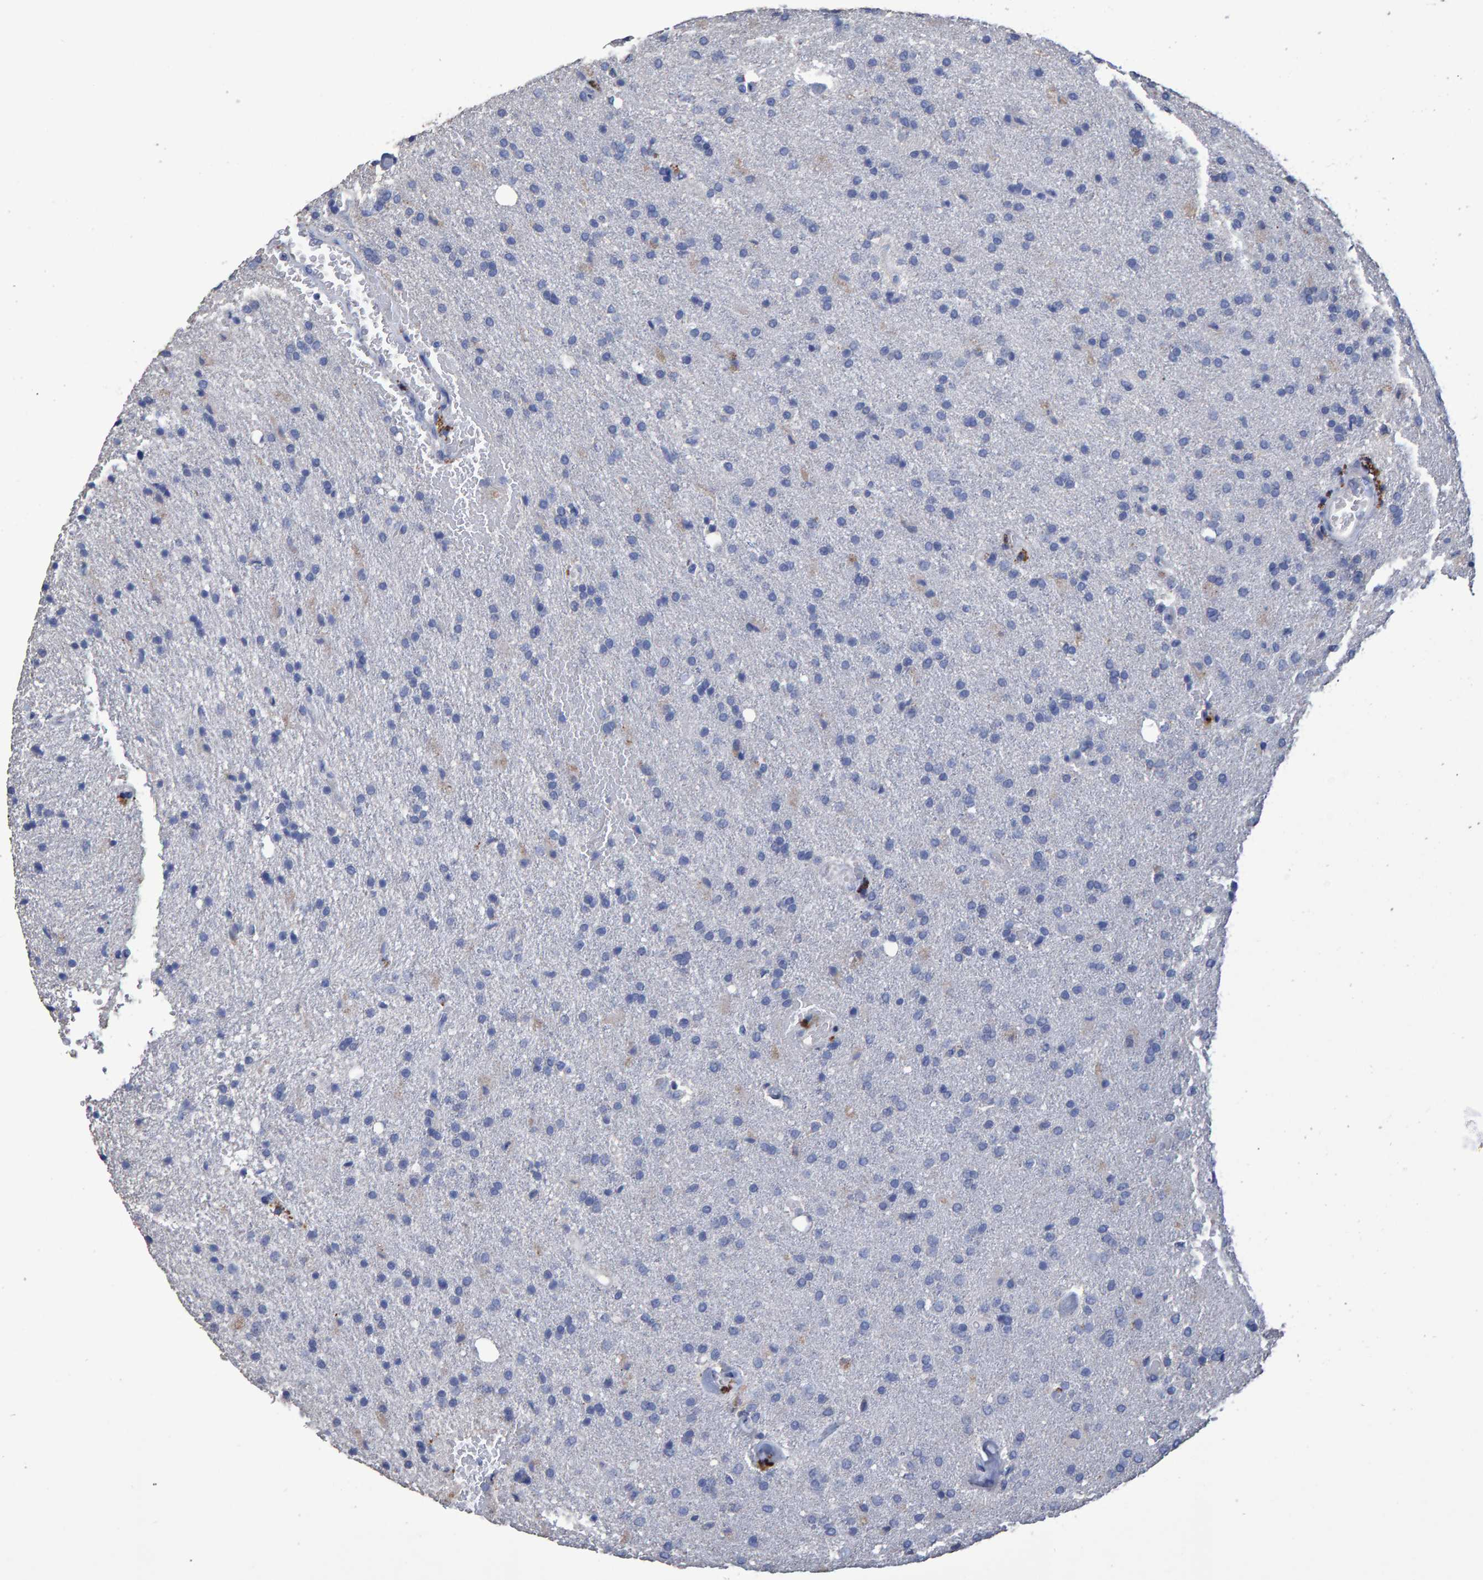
{"staining": {"intensity": "negative", "quantity": "none", "location": "none"}, "tissue": "glioma", "cell_type": "Tumor cells", "image_type": "cancer", "snomed": [{"axis": "morphology", "description": "Glioma, malignant, High grade"}, {"axis": "topography", "description": "Brain"}], "caption": "High magnification brightfield microscopy of glioma stained with DAB (3,3'-diaminobenzidine) (brown) and counterstained with hematoxylin (blue): tumor cells show no significant positivity. The staining was performed using DAB (3,3'-diaminobenzidine) to visualize the protein expression in brown, while the nuclei were stained in blue with hematoxylin (Magnification: 20x).", "gene": "HEMGN", "patient": {"sex": "male", "age": 72}}